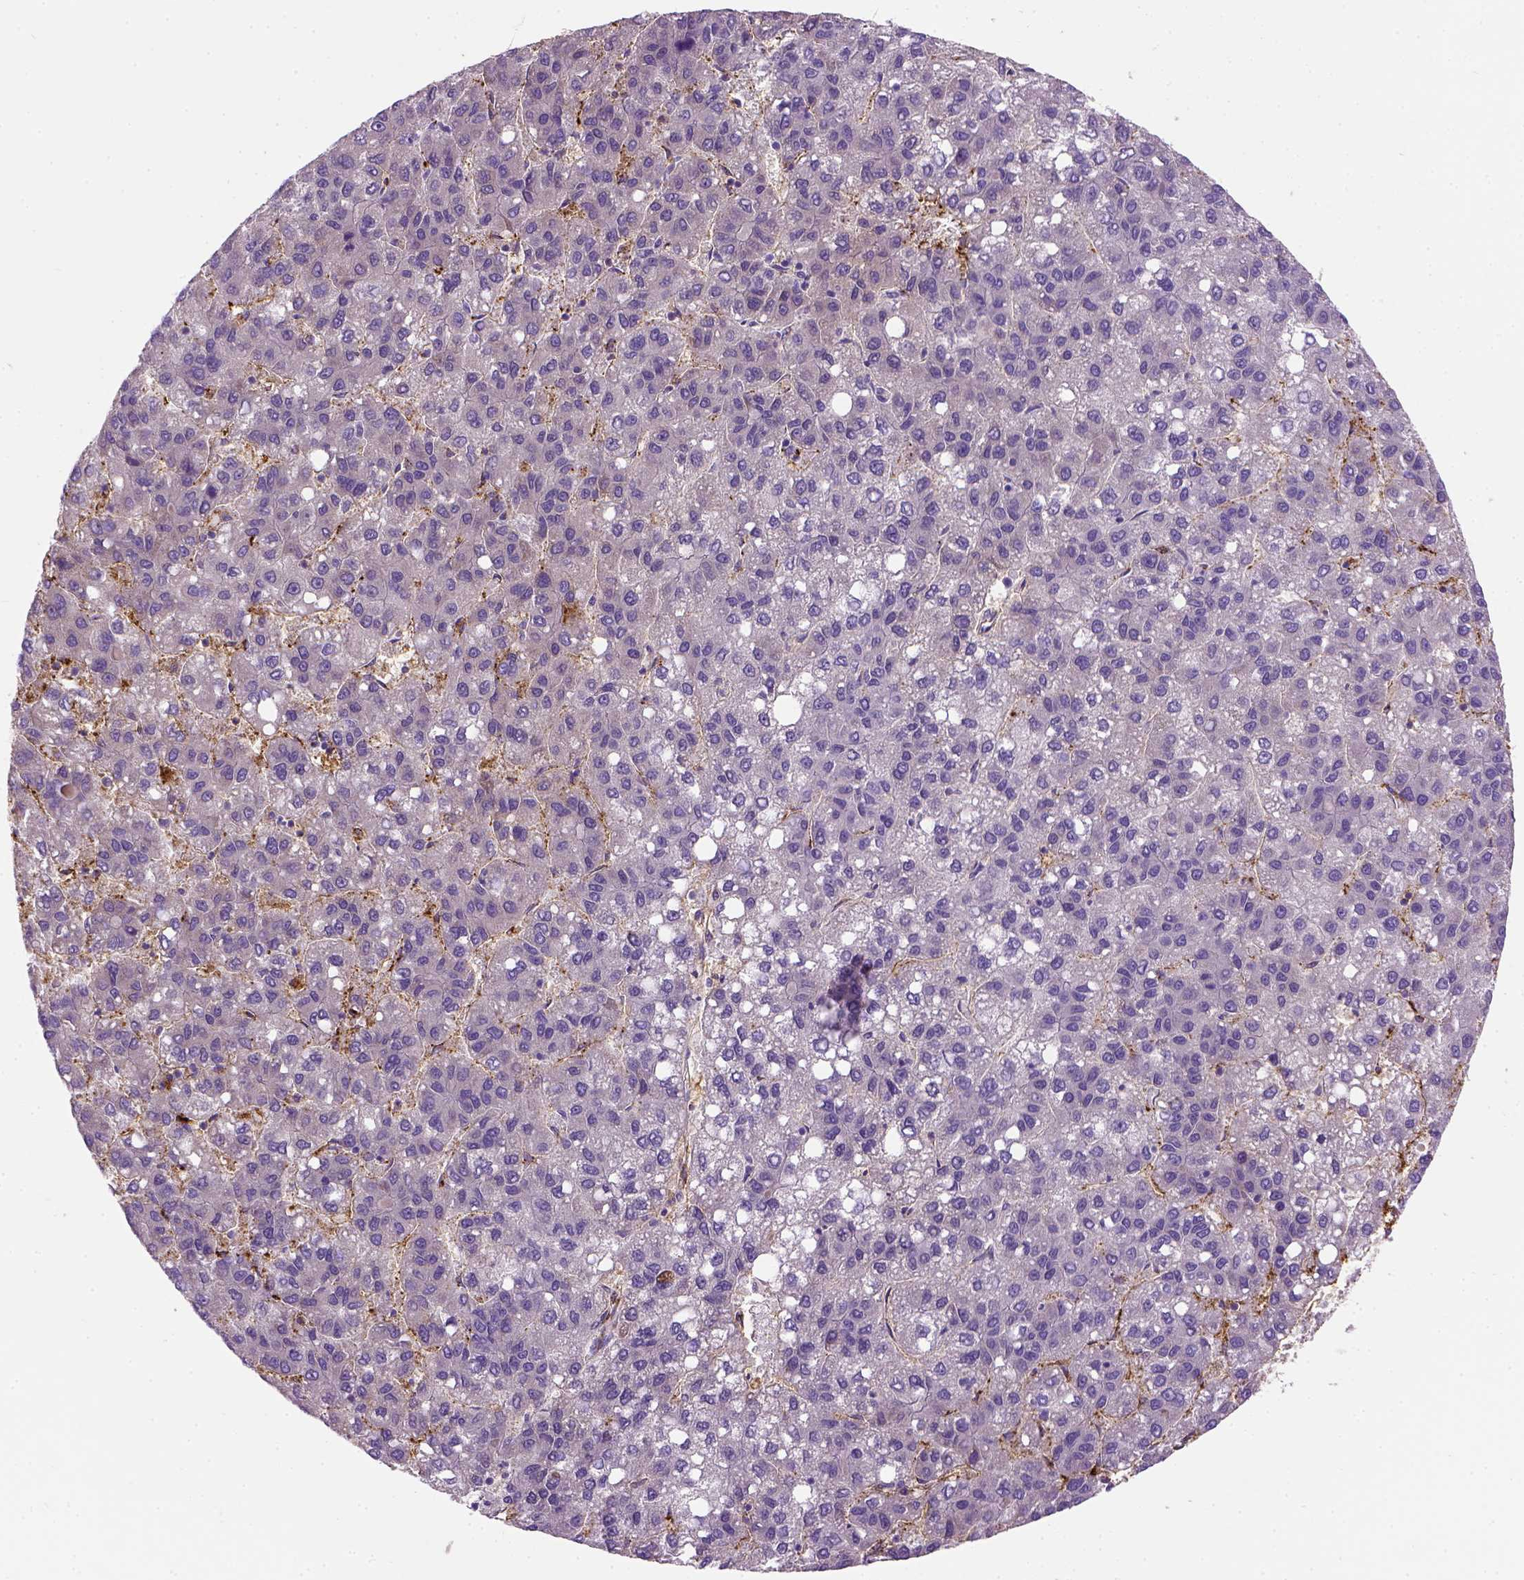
{"staining": {"intensity": "negative", "quantity": "none", "location": "none"}, "tissue": "liver cancer", "cell_type": "Tumor cells", "image_type": "cancer", "snomed": [{"axis": "morphology", "description": "Carcinoma, Hepatocellular, NOS"}, {"axis": "topography", "description": "Liver"}], "caption": "This photomicrograph is of liver cancer (hepatocellular carcinoma) stained with immunohistochemistry (IHC) to label a protein in brown with the nuclei are counter-stained blue. There is no staining in tumor cells. The staining was performed using DAB (3,3'-diaminobenzidine) to visualize the protein expression in brown, while the nuclei were stained in blue with hematoxylin (Magnification: 20x).", "gene": "VWF", "patient": {"sex": "female", "age": 82}}